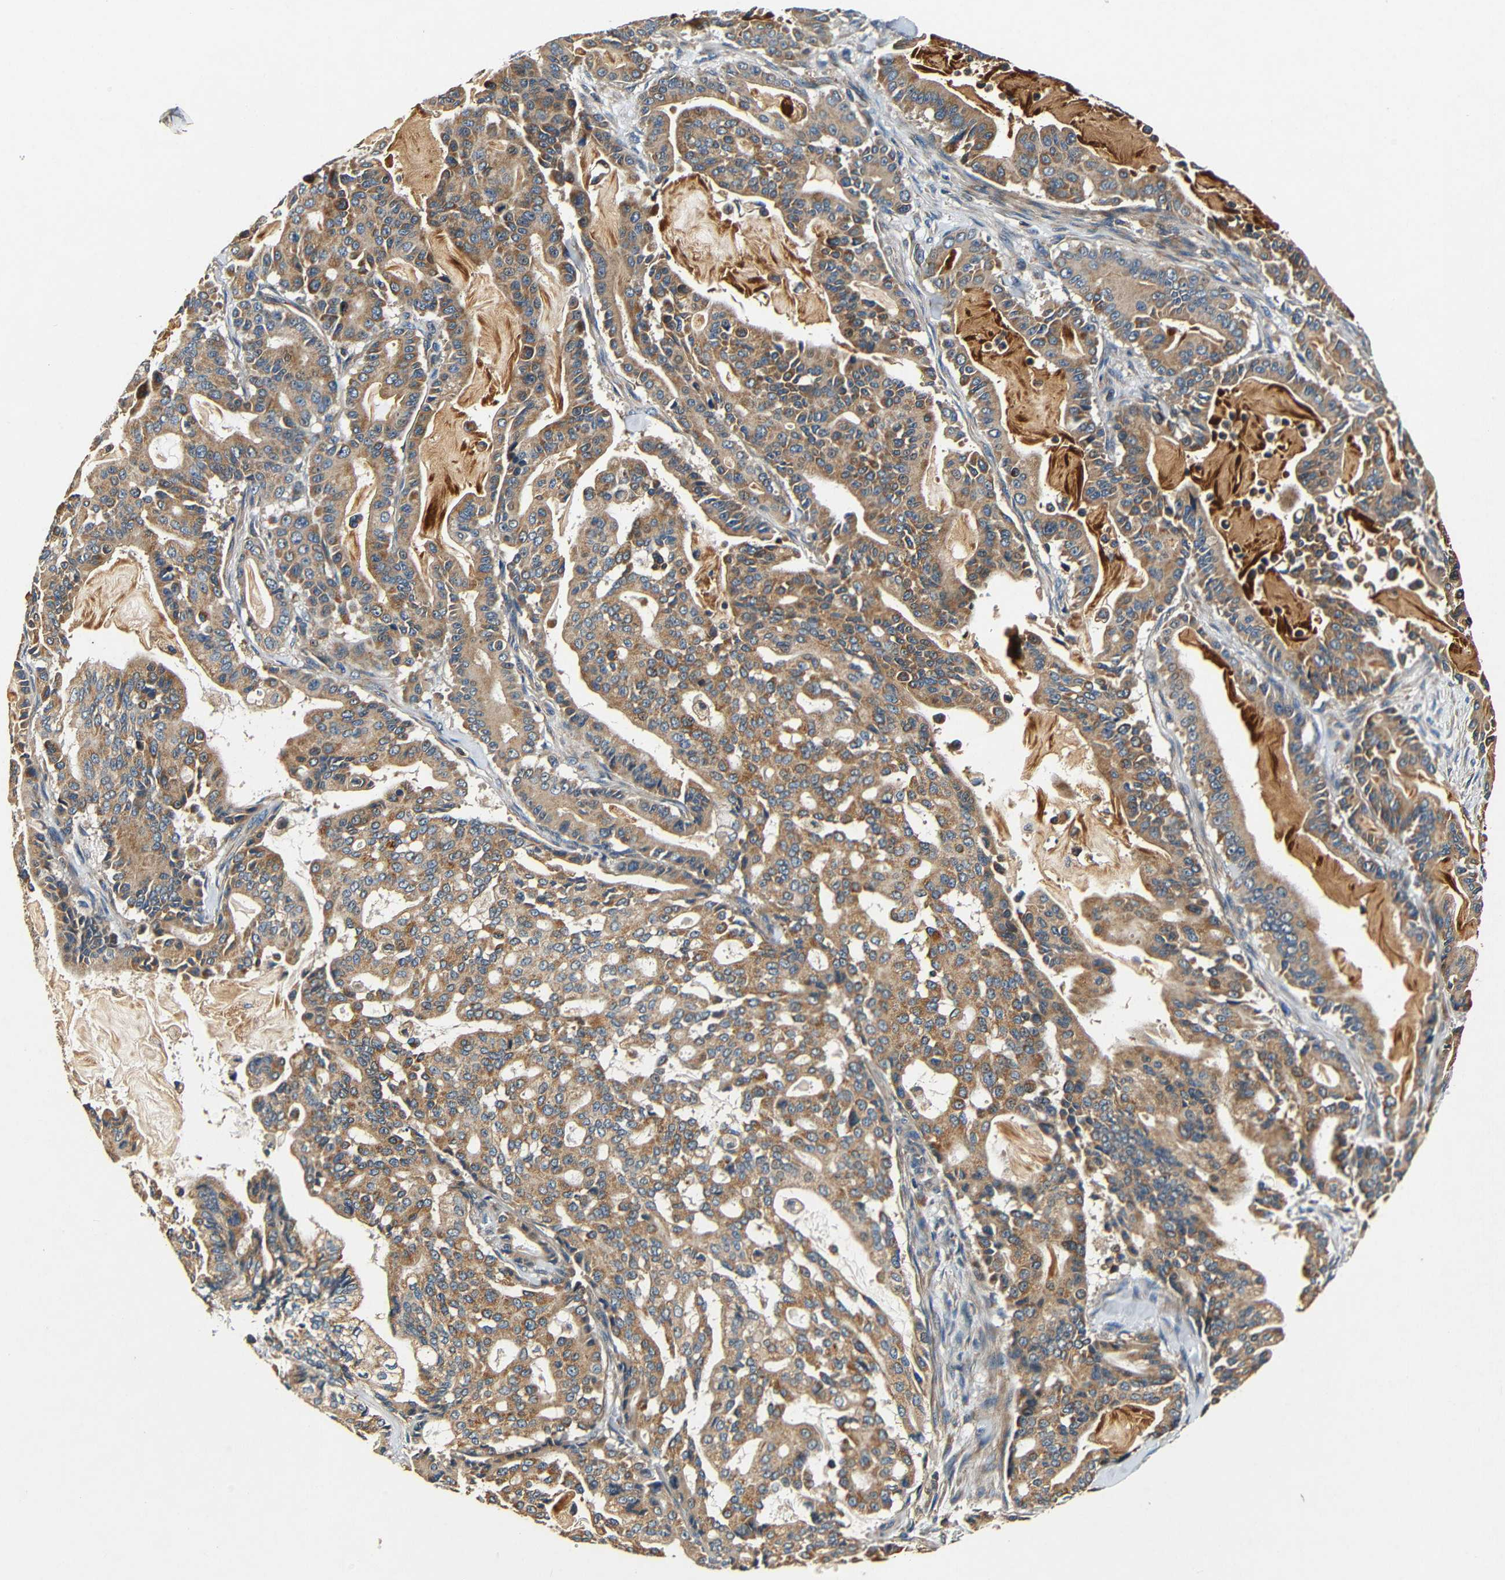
{"staining": {"intensity": "moderate", "quantity": ">75%", "location": "cytoplasmic/membranous"}, "tissue": "pancreatic cancer", "cell_type": "Tumor cells", "image_type": "cancer", "snomed": [{"axis": "morphology", "description": "Adenocarcinoma, NOS"}, {"axis": "topography", "description": "Pancreas"}], "caption": "Moderate cytoplasmic/membranous protein staining is present in approximately >75% of tumor cells in pancreatic adenocarcinoma.", "gene": "MTX1", "patient": {"sex": "male", "age": 63}}